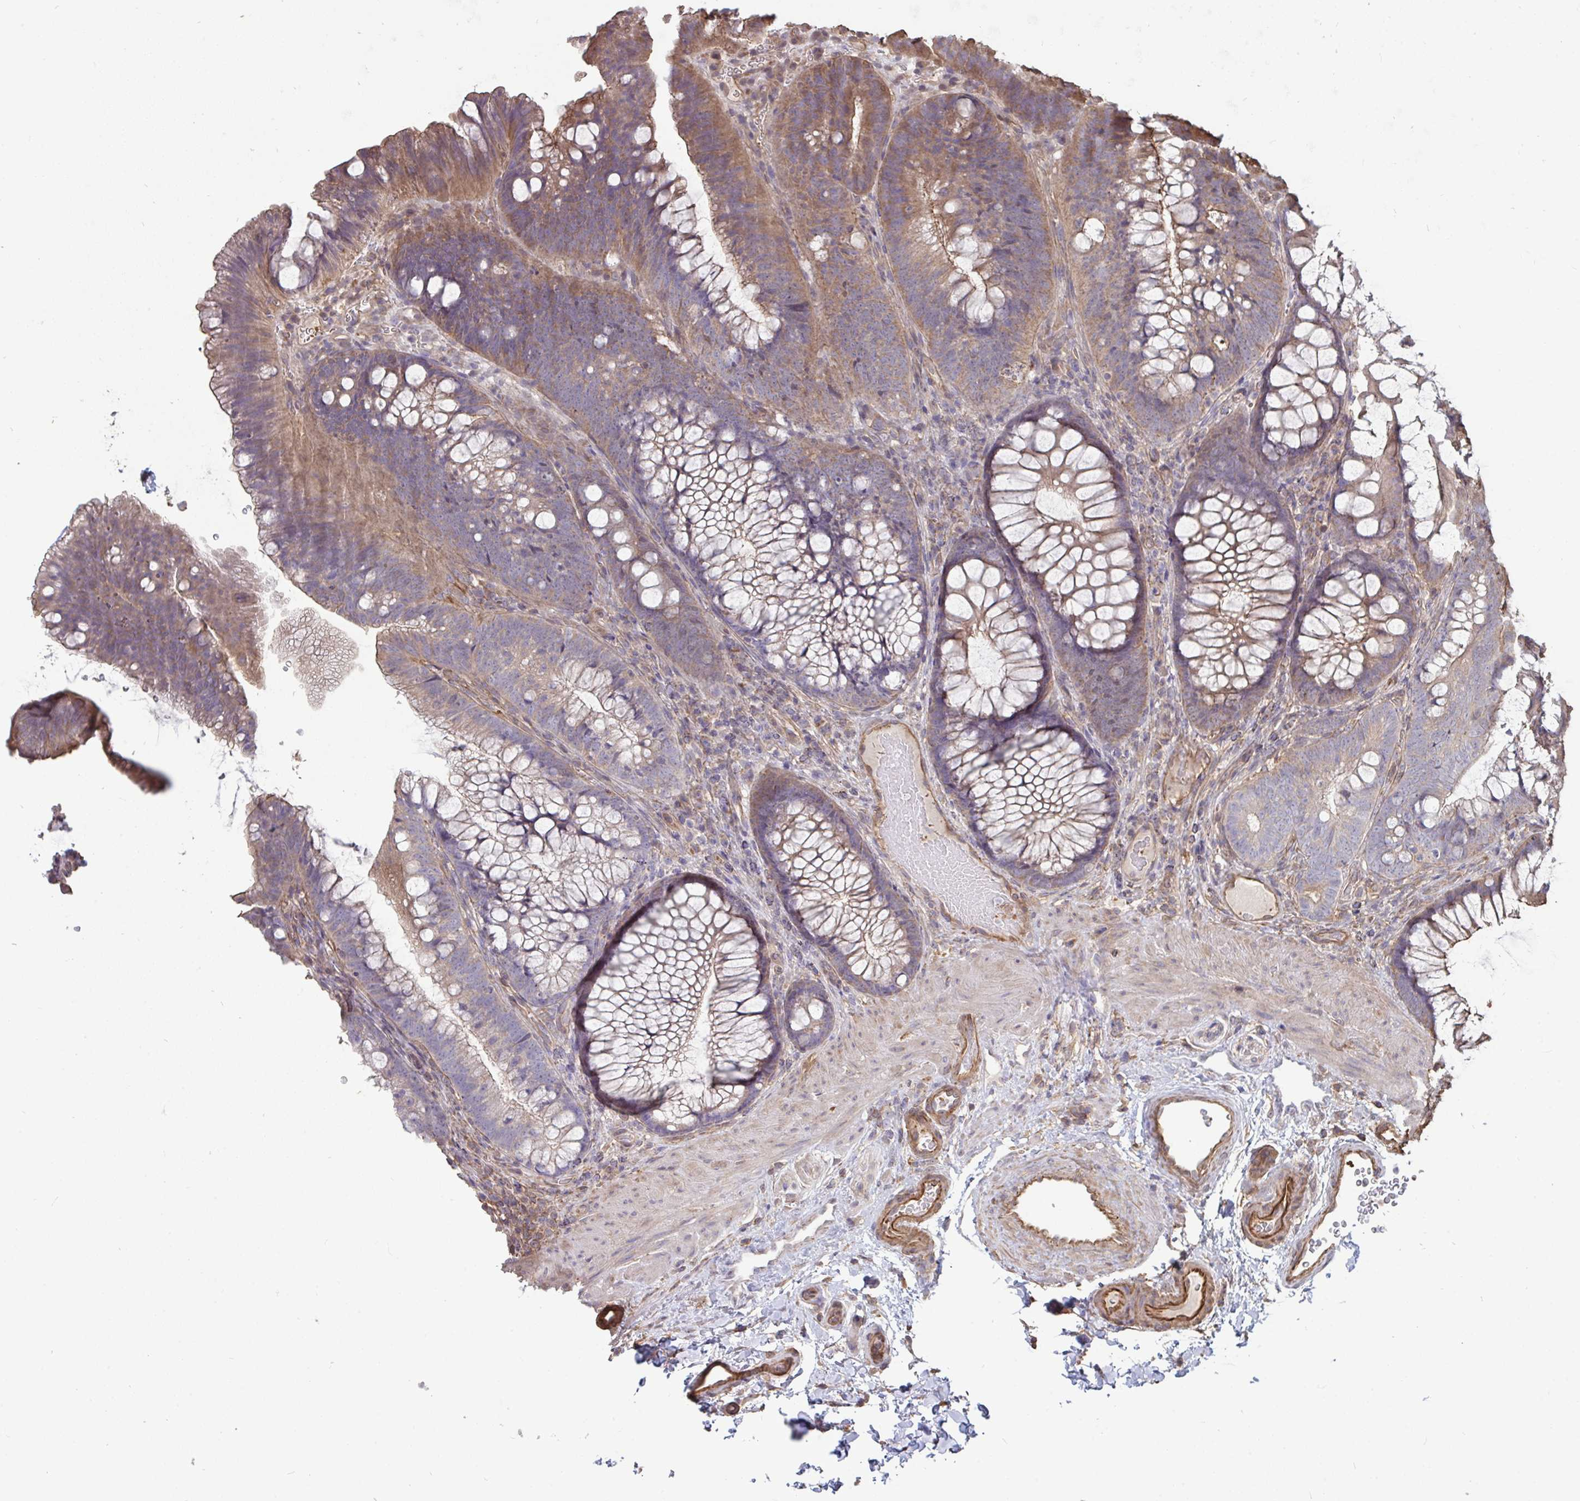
{"staining": {"intensity": "moderate", "quantity": "25%-75%", "location": "cytoplasmic/membranous"}, "tissue": "colon", "cell_type": "Endothelial cells", "image_type": "normal", "snomed": [{"axis": "morphology", "description": "Normal tissue, NOS"}, {"axis": "morphology", "description": "Adenoma, NOS"}, {"axis": "topography", "description": "Soft tissue"}, {"axis": "topography", "description": "Colon"}], "caption": "Protein expression by immunohistochemistry reveals moderate cytoplasmic/membranous positivity in about 25%-75% of endothelial cells in unremarkable colon.", "gene": "ISCU", "patient": {"sex": "male", "age": 47}}